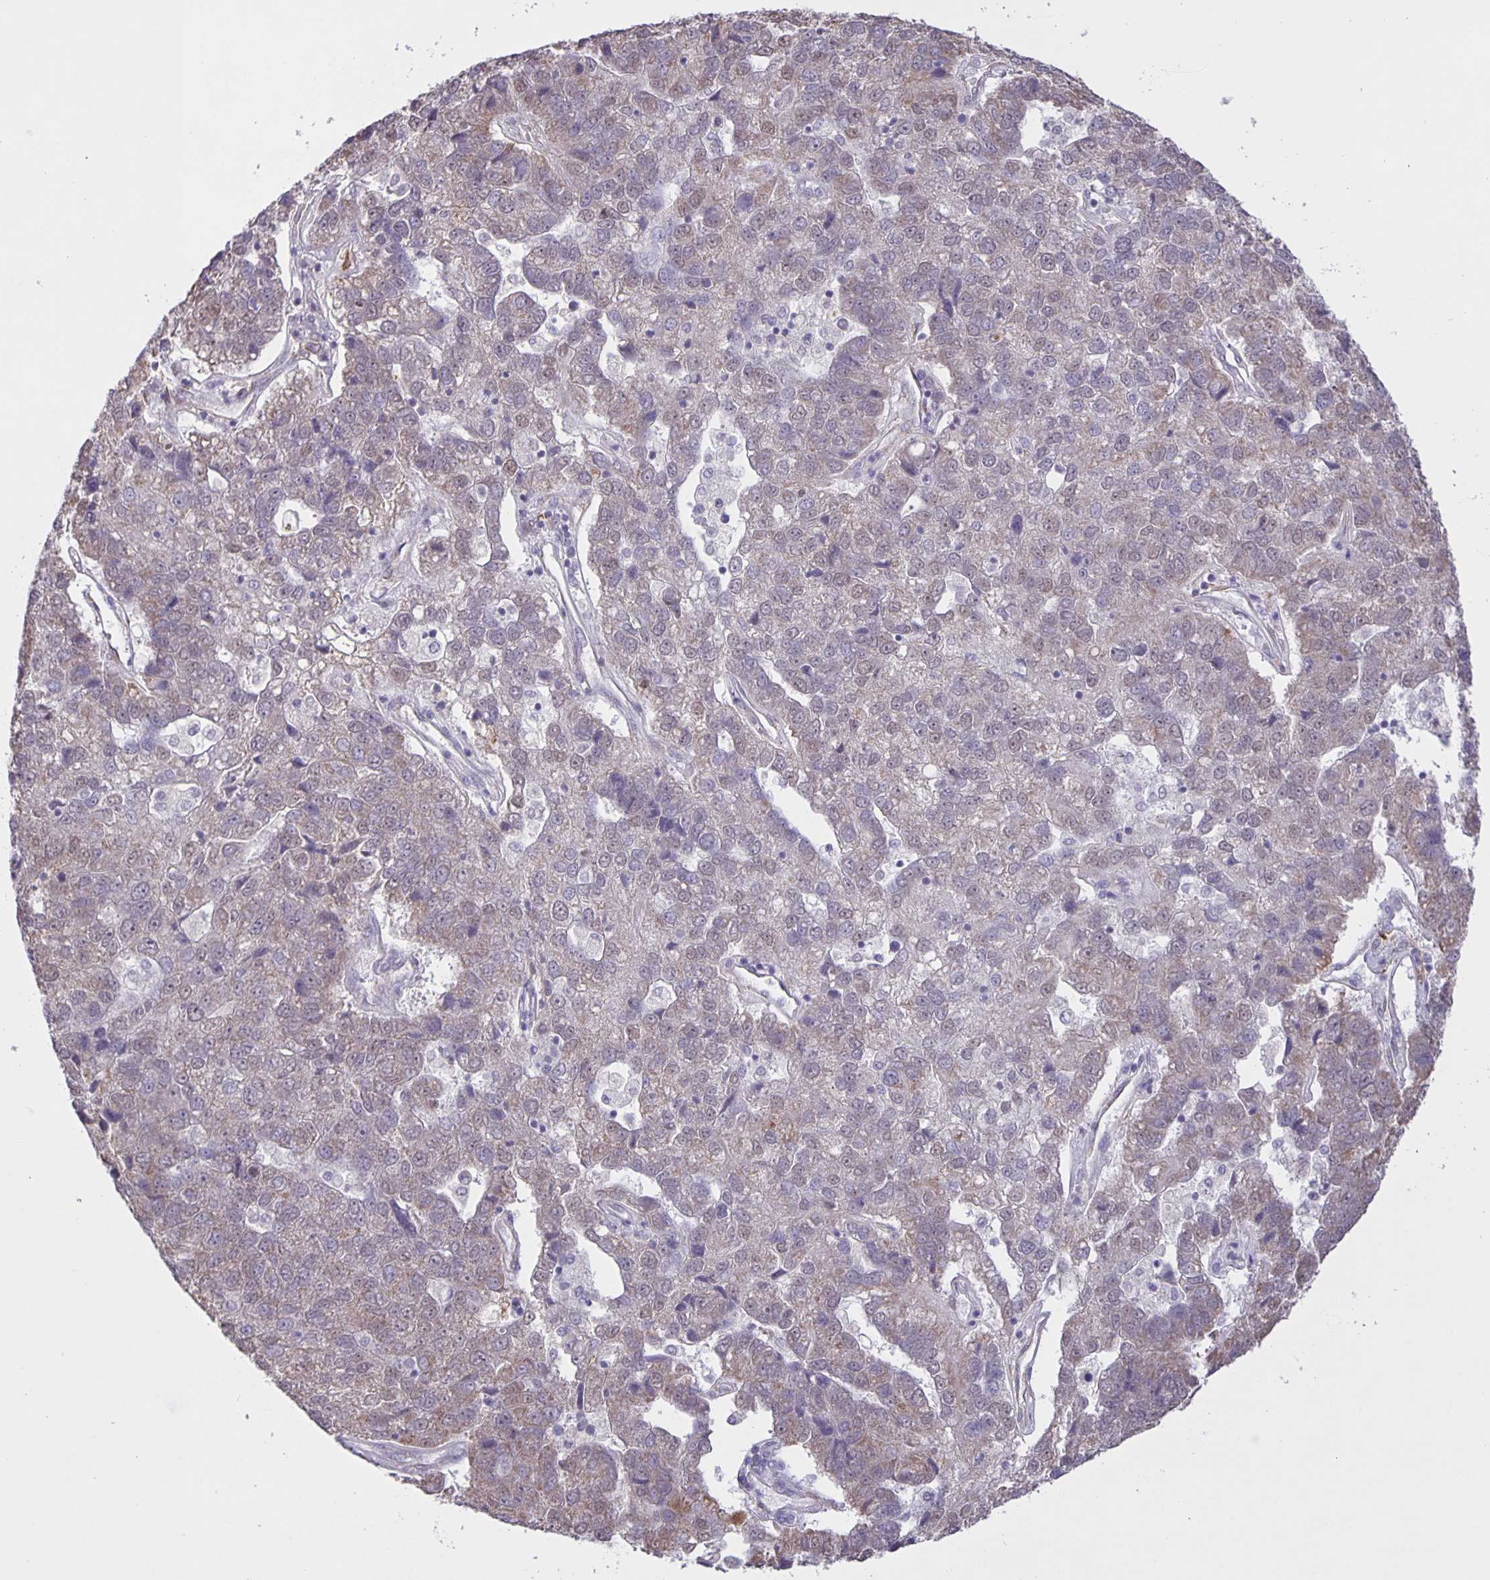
{"staining": {"intensity": "negative", "quantity": "none", "location": "none"}, "tissue": "pancreatic cancer", "cell_type": "Tumor cells", "image_type": "cancer", "snomed": [{"axis": "morphology", "description": "Adenocarcinoma, NOS"}, {"axis": "topography", "description": "Pancreas"}], "caption": "The micrograph demonstrates no staining of tumor cells in pancreatic cancer.", "gene": "SRCIN1", "patient": {"sex": "female", "age": 61}}